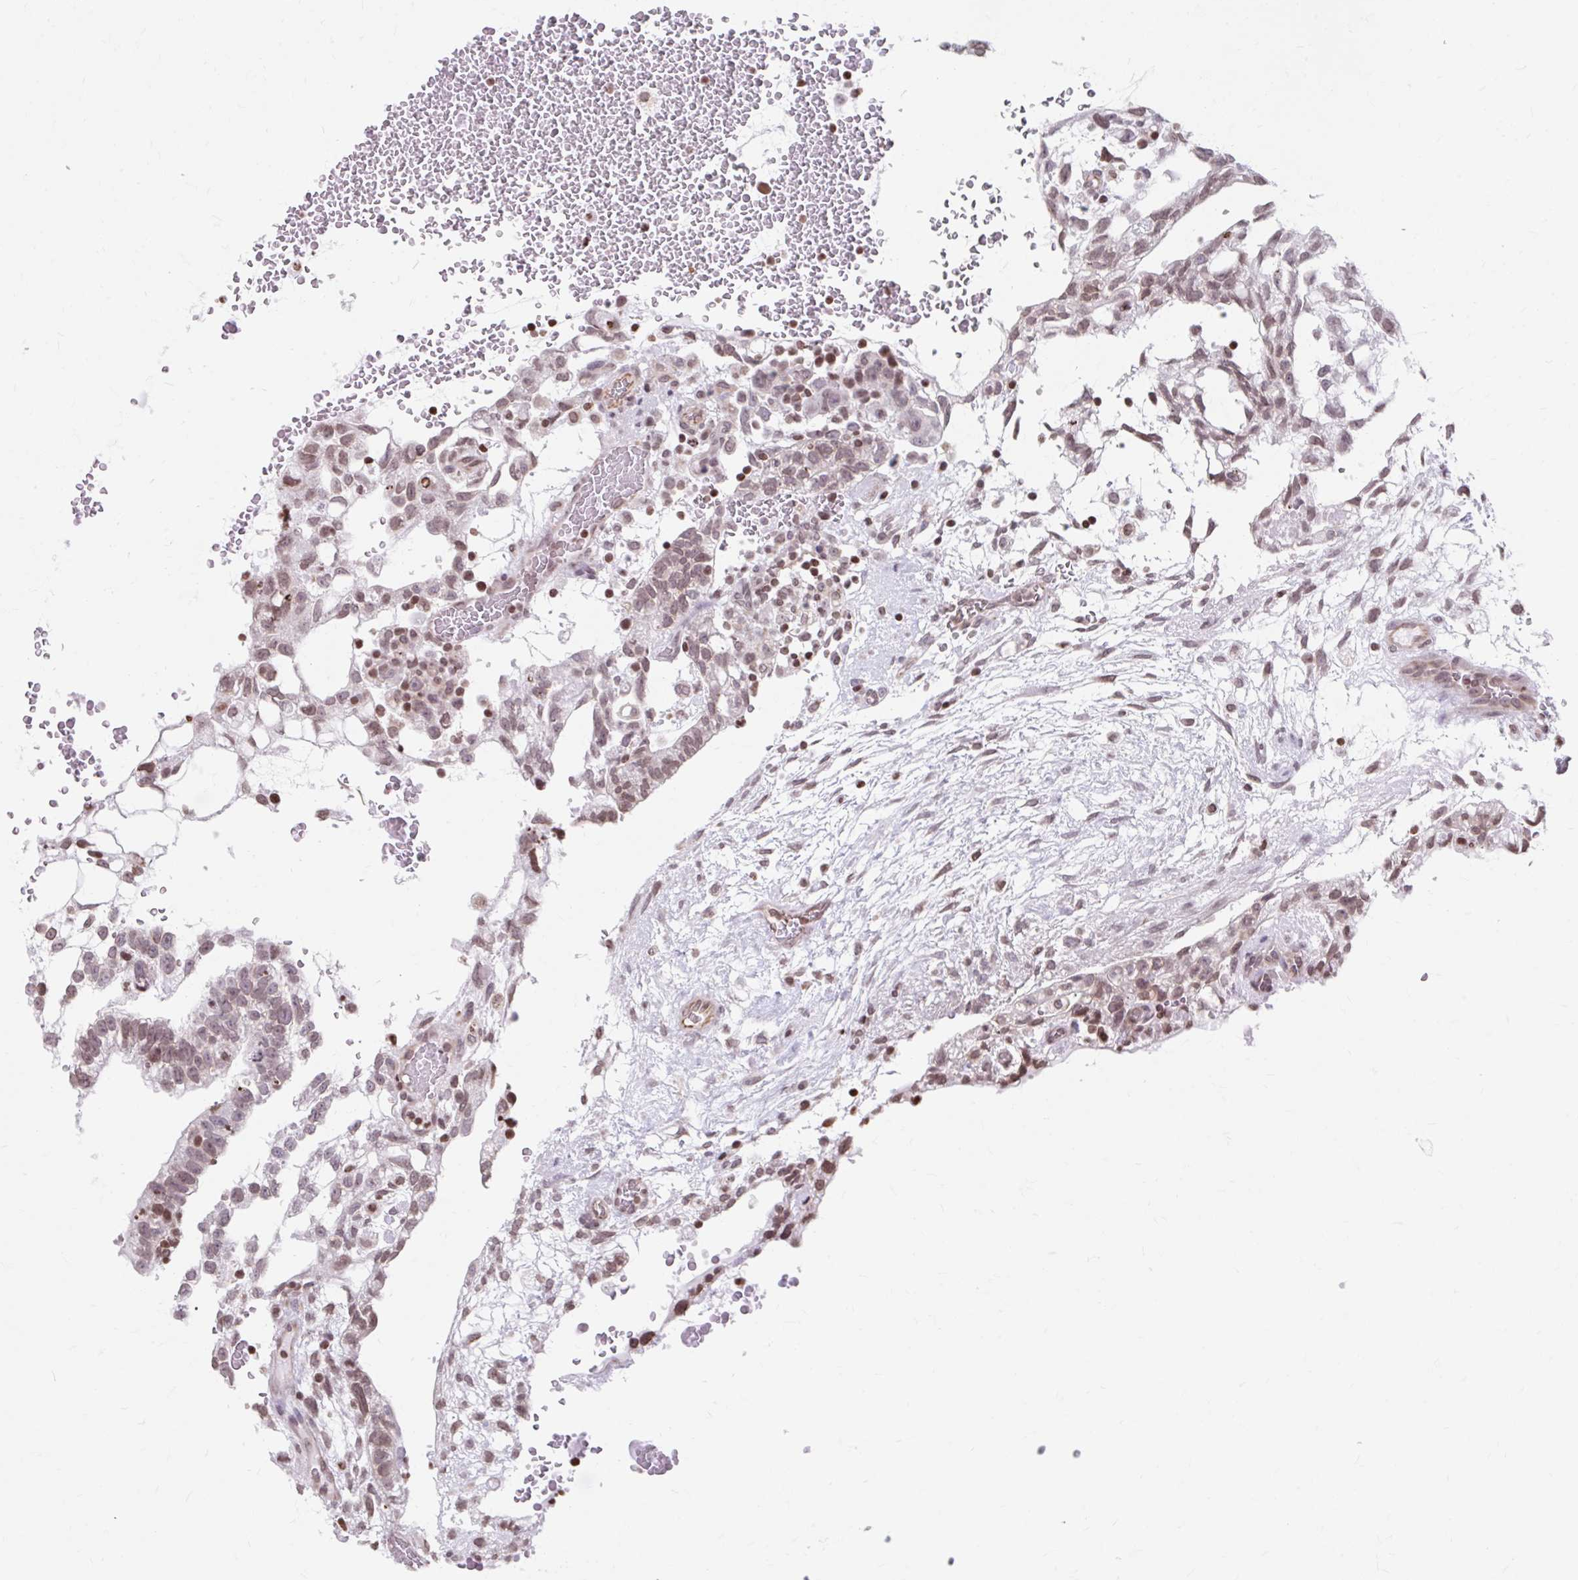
{"staining": {"intensity": "moderate", "quantity": ">75%", "location": "nuclear"}, "tissue": "testis cancer", "cell_type": "Tumor cells", "image_type": "cancer", "snomed": [{"axis": "morphology", "description": "Carcinoma, Embryonal, NOS"}, {"axis": "topography", "description": "Testis"}], "caption": "Immunohistochemical staining of human testis cancer displays medium levels of moderate nuclear protein expression in about >75% of tumor cells.", "gene": "ORC3", "patient": {"sex": "male", "age": 32}}